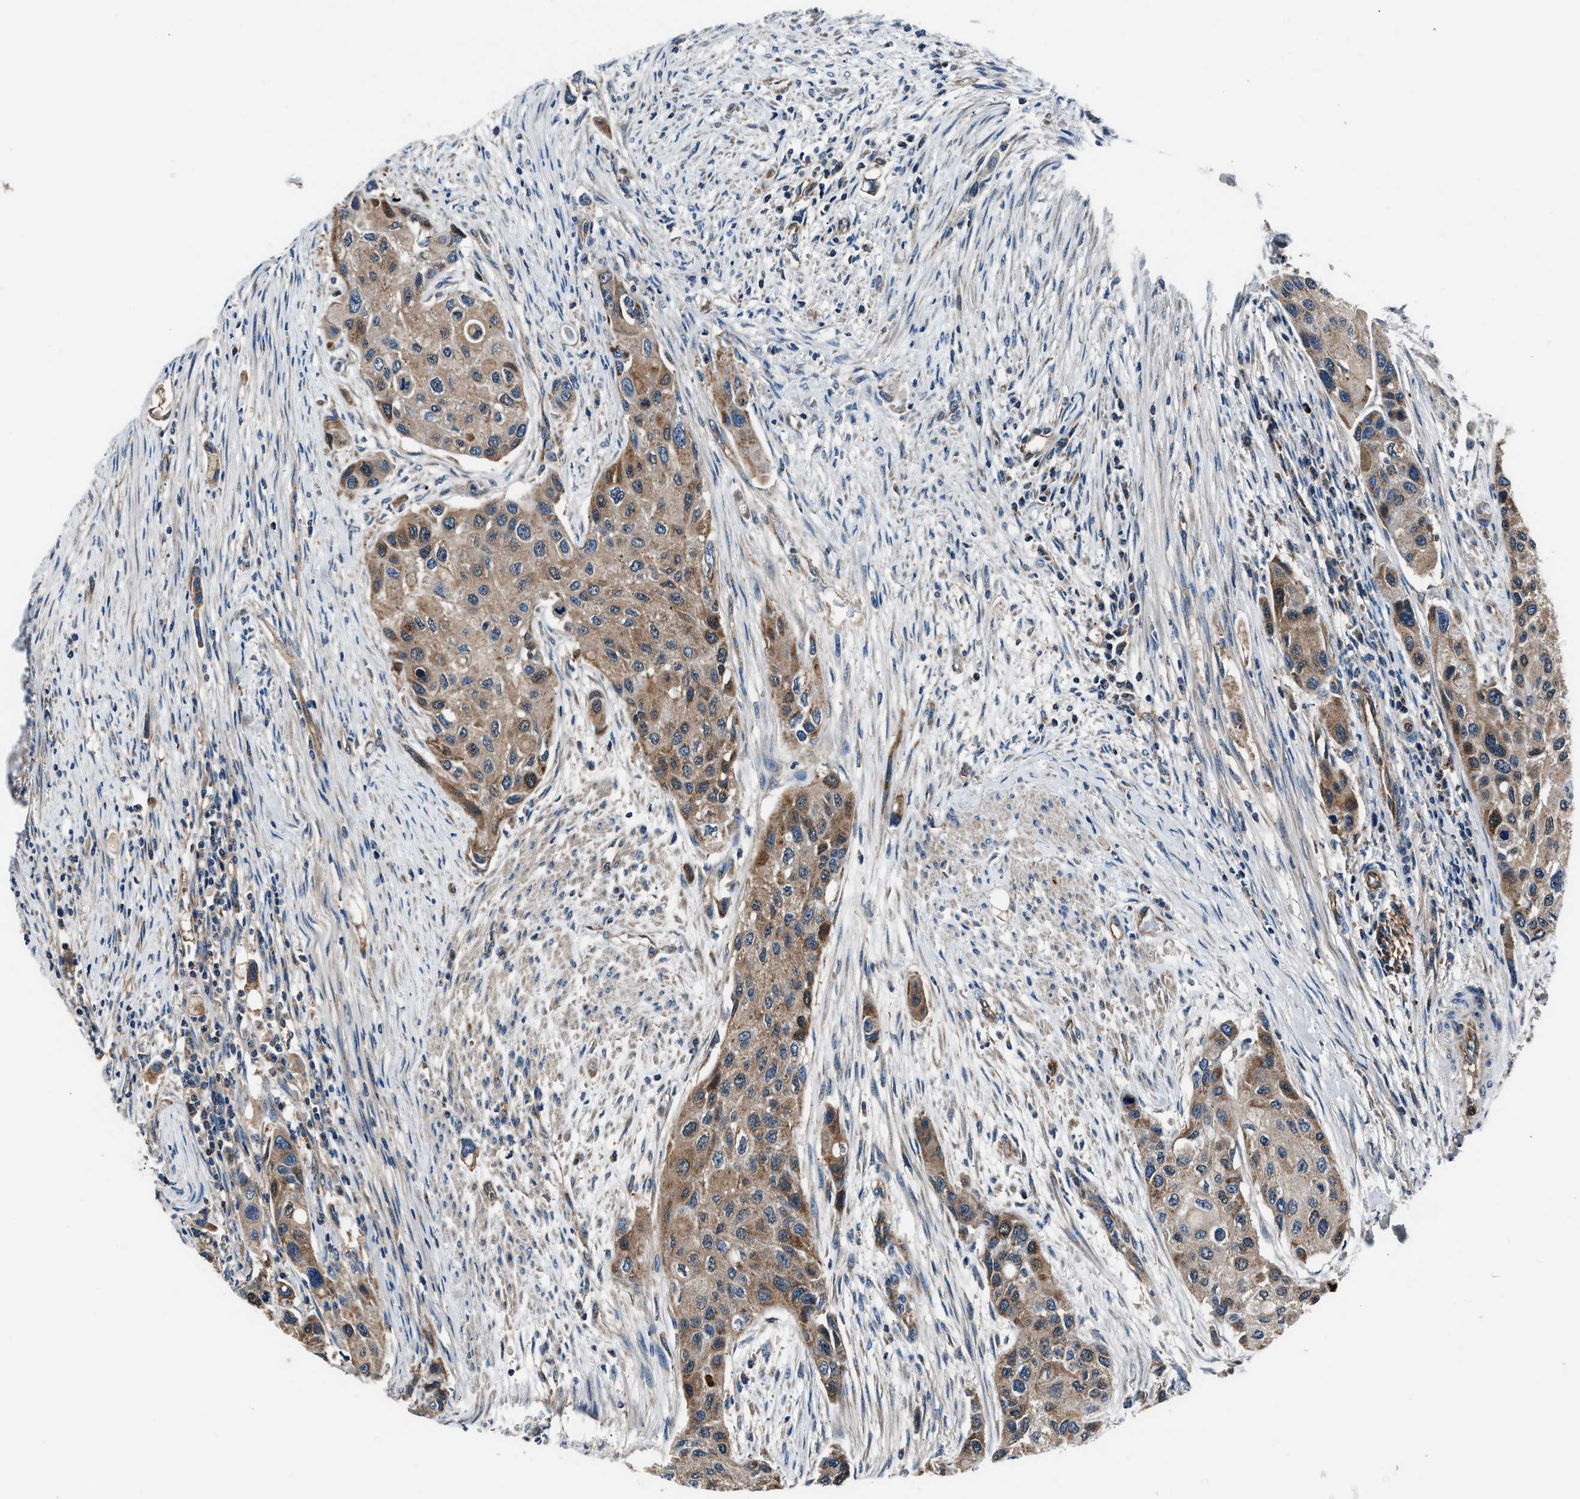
{"staining": {"intensity": "moderate", "quantity": ">75%", "location": "cytoplasmic/membranous"}, "tissue": "urothelial cancer", "cell_type": "Tumor cells", "image_type": "cancer", "snomed": [{"axis": "morphology", "description": "Urothelial carcinoma, High grade"}, {"axis": "topography", "description": "Urinary bladder"}], "caption": "Moderate cytoplasmic/membranous staining is seen in approximately >75% of tumor cells in urothelial cancer. (DAB (3,3'-diaminobenzidine) IHC with brightfield microscopy, high magnification).", "gene": "GGCT", "patient": {"sex": "female", "age": 56}}